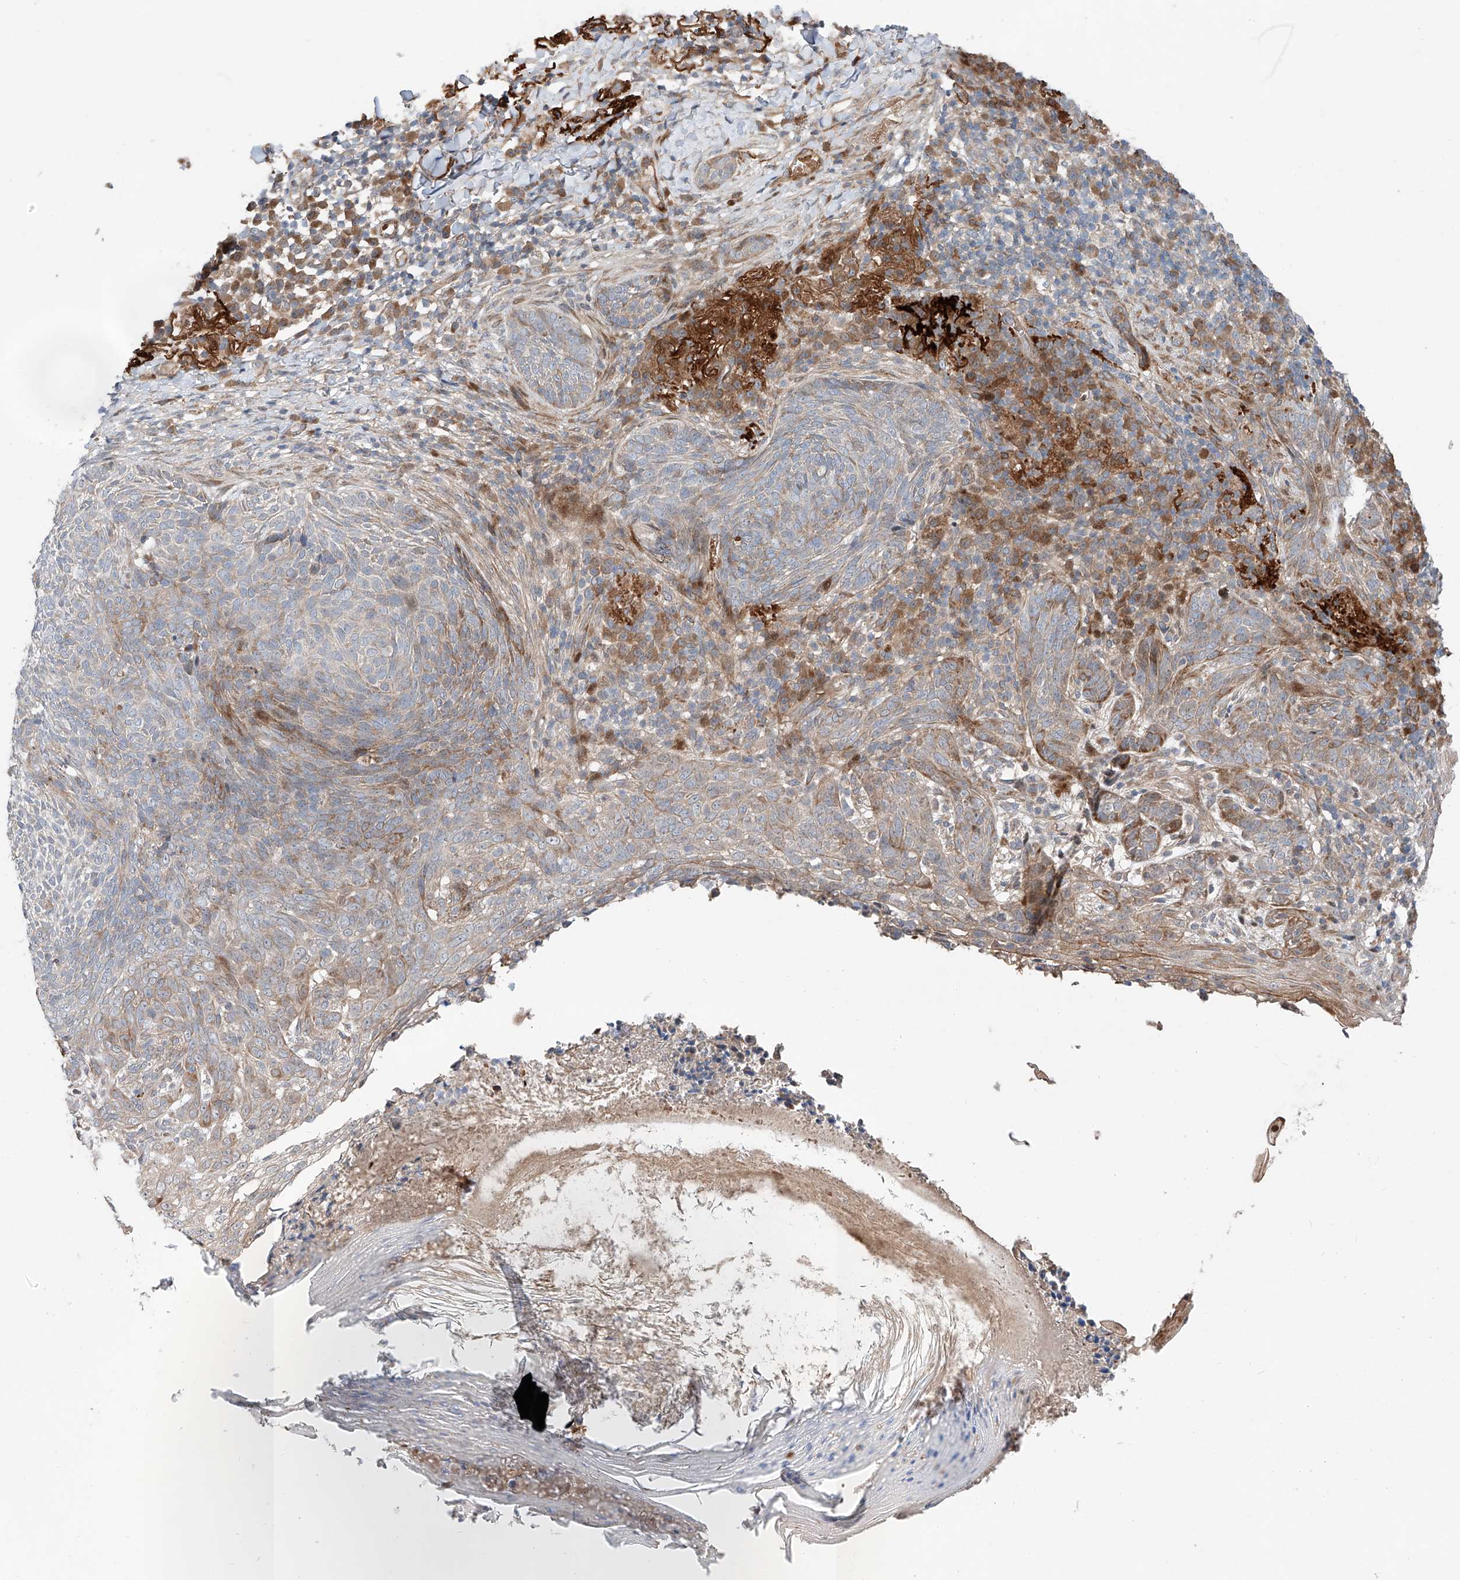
{"staining": {"intensity": "weak", "quantity": "<25%", "location": "cytoplasmic/membranous"}, "tissue": "skin cancer", "cell_type": "Tumor cells", "image_type": "cancer", "snomed": [{"axis": "morphology", "description": "Basal cell carcinoma"}, {"axis": "topography", "description": "Skin"}], "caption": "This is a photomicrograph of immunohistochemistry staining of basal cell carcinoma (skin), which shows no staining in tumor cells.", "gene": "USF3", "patient": {"sex": "male", "age": 85}}